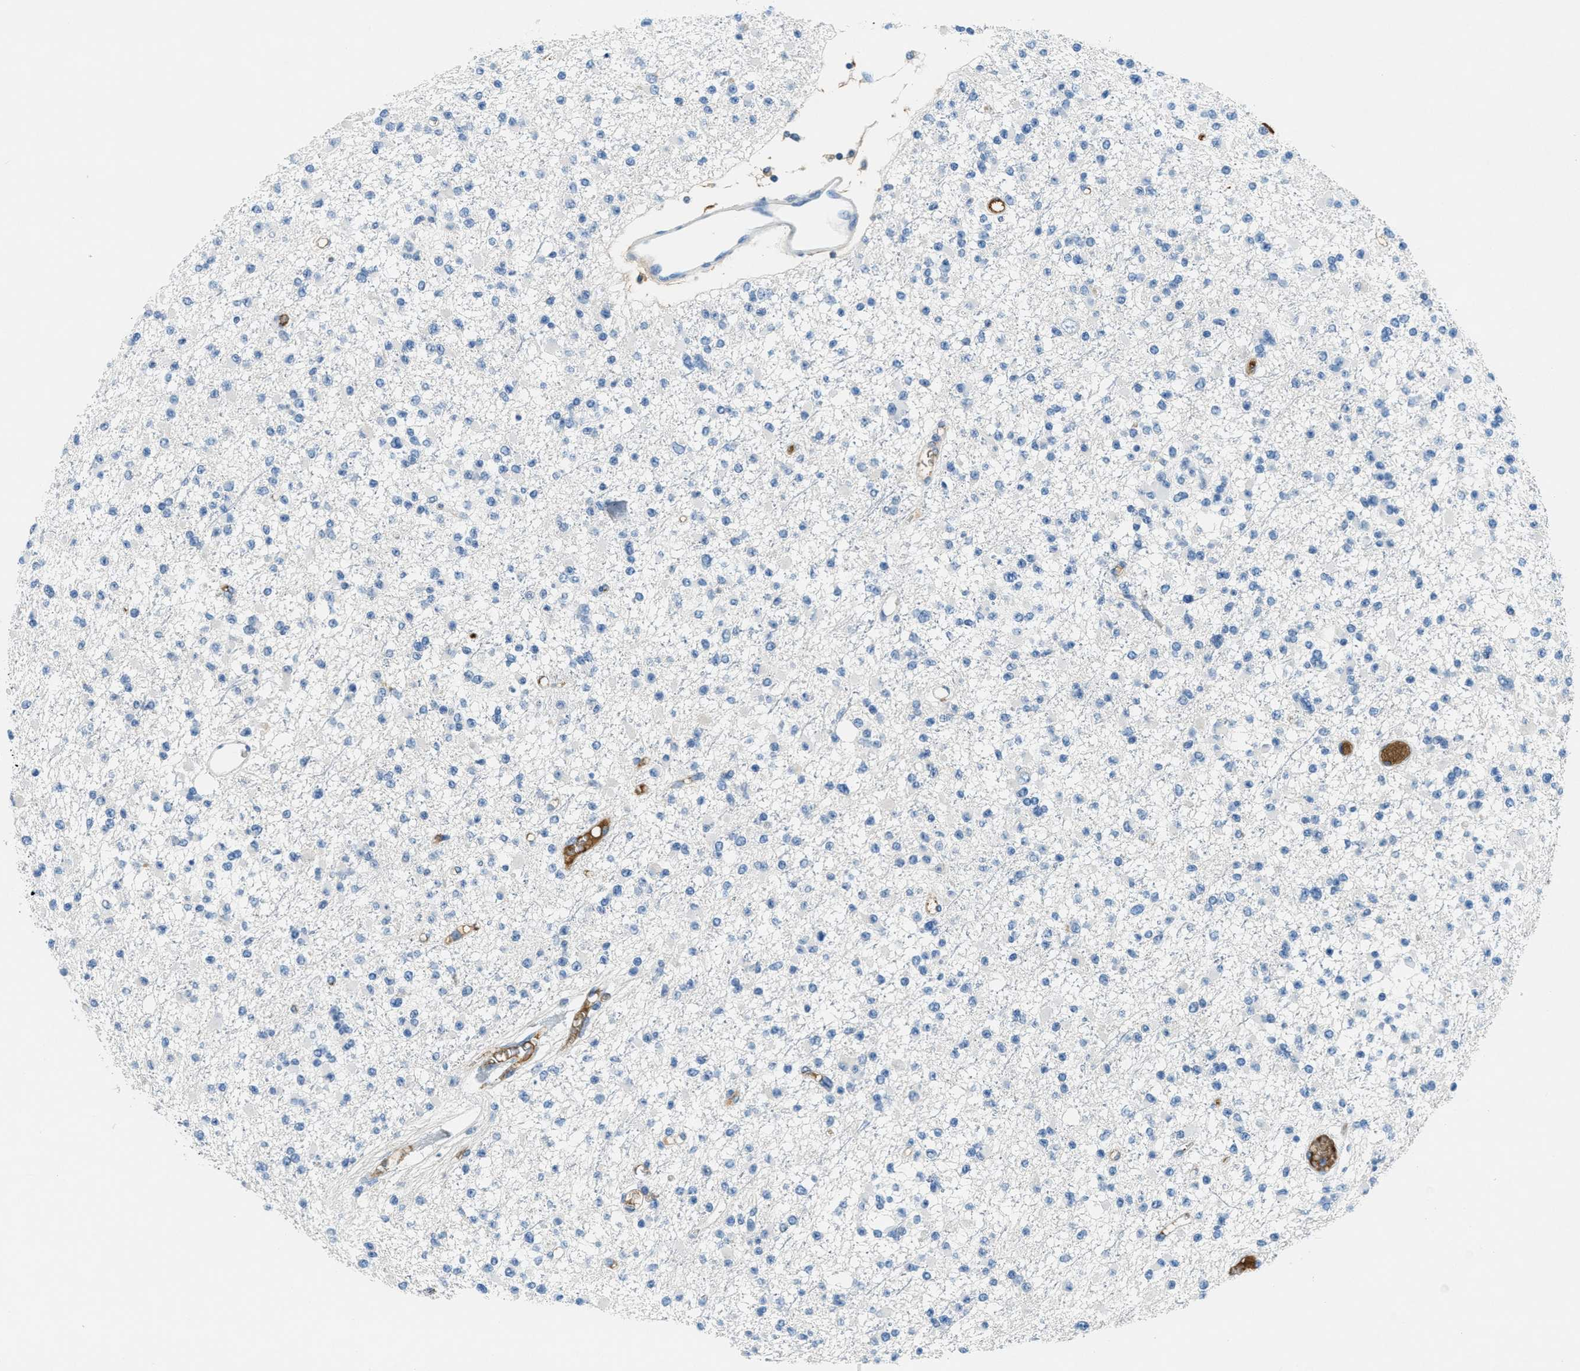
{"staining": {"intensity": "negative", "quantity": "none", "location": "none"}, "tissue": "glioma", "cell_type": "Tumor cells", "image_type": "cancer", "snomed": [{"axis": "morphology", "description": "Glioma, malignant, Low grade"}, {"axis": "topography", "description": "Brain"}], "caption": "Immunohistochemistry (IHC) histopathology image of glioma stained for a protein (brown), which displays no positivity in tumor cells.", "gene": "A2M", "patient": {"sex": "female", "age": 22}}